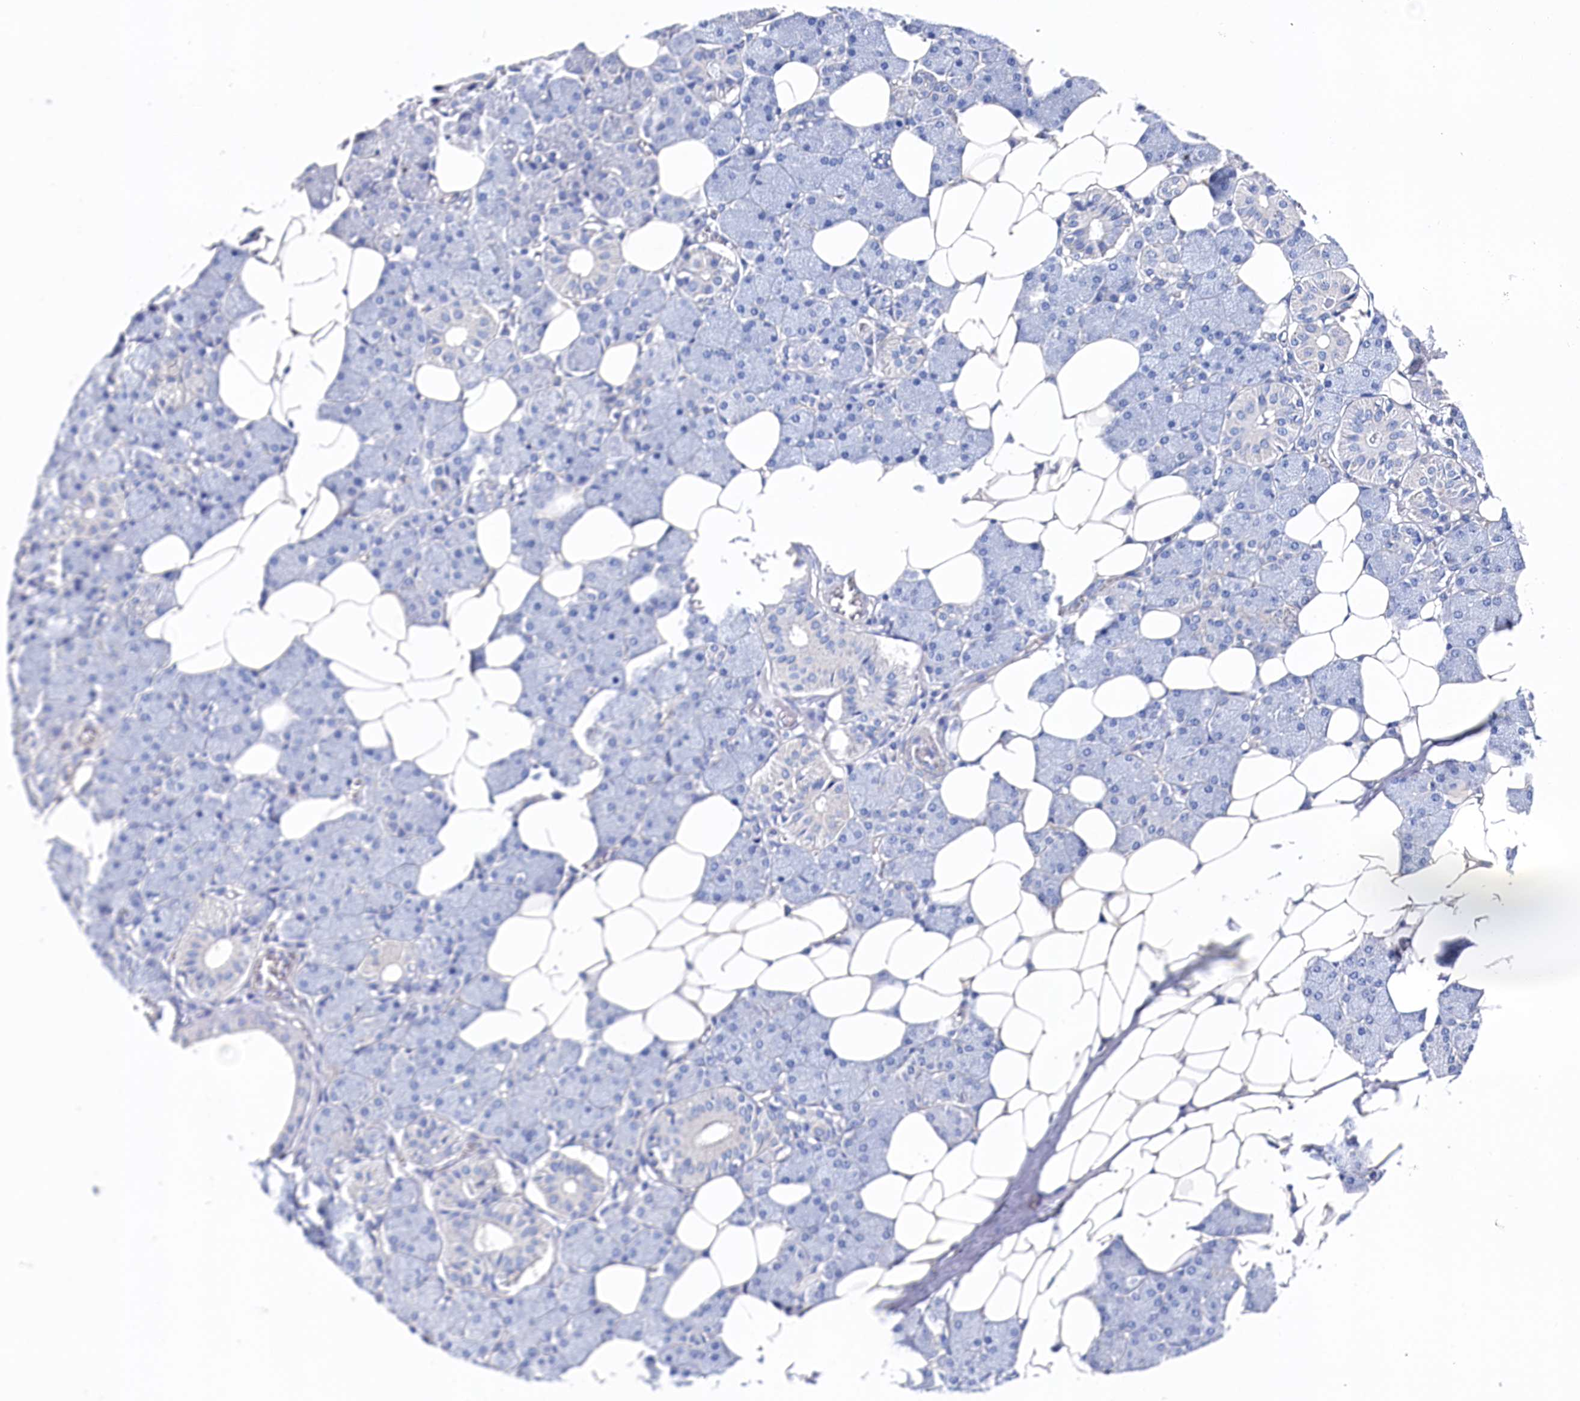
{"staining": {"intensity": "negative", "quantity": "none", "location": "none"}, "tissue": "salivary gland", "cell_type": "Glandular cells", "image_type": "normal", "snomed": [{"axis": "morphology", "description": "Normal tissue, NOS"}, {"axis": "topography", "description": "Salivary gland"}], "caption": "An image of human salivary gland is negative for staining in glandular cells. The staining is performed using DAB (3,3'-diaminobenzidine) brown chromogen with nuclei counter-stained in using hematoxylin.", "gene": "BHMT", "patient": {"sex": "female", "age": 33}}